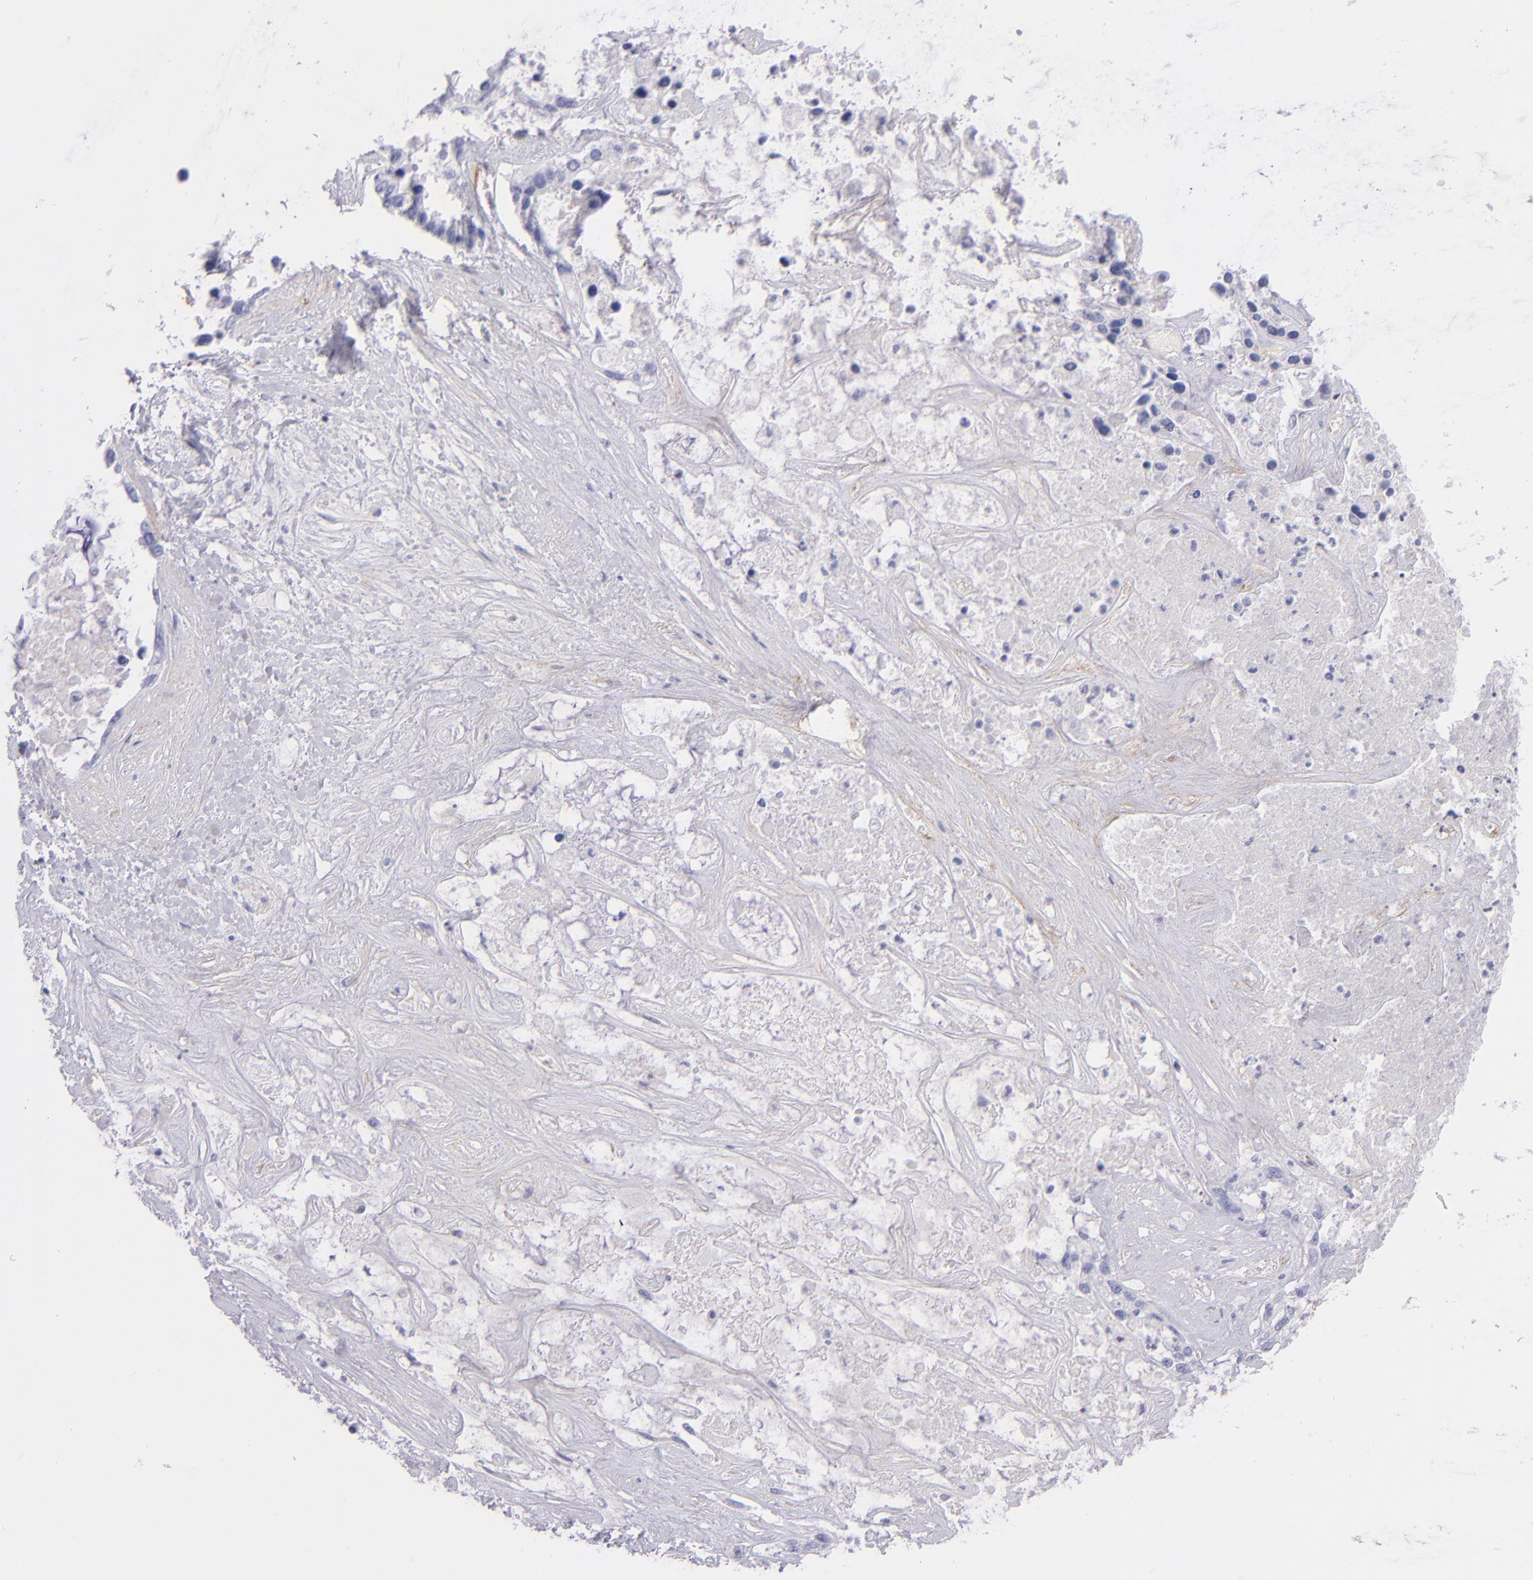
{"staining": {"intensity": "negative", "quantity": "none", "location": "none"}, "tissue": "liver cancer", "cell_type": "Tumor cells", "image_type": "cancer", "snomed": [{"axis": "morphology", "description": "Cholangiocarcinoma"}, {"axis": "topography", "description": "Liver"}], "caption": "This is an immunohistochemistry photomicrograph of liver cancer. There is no positivity in tumor cells.", "gene": "CD81", "patient": {"sex": "female", "age": 65}}